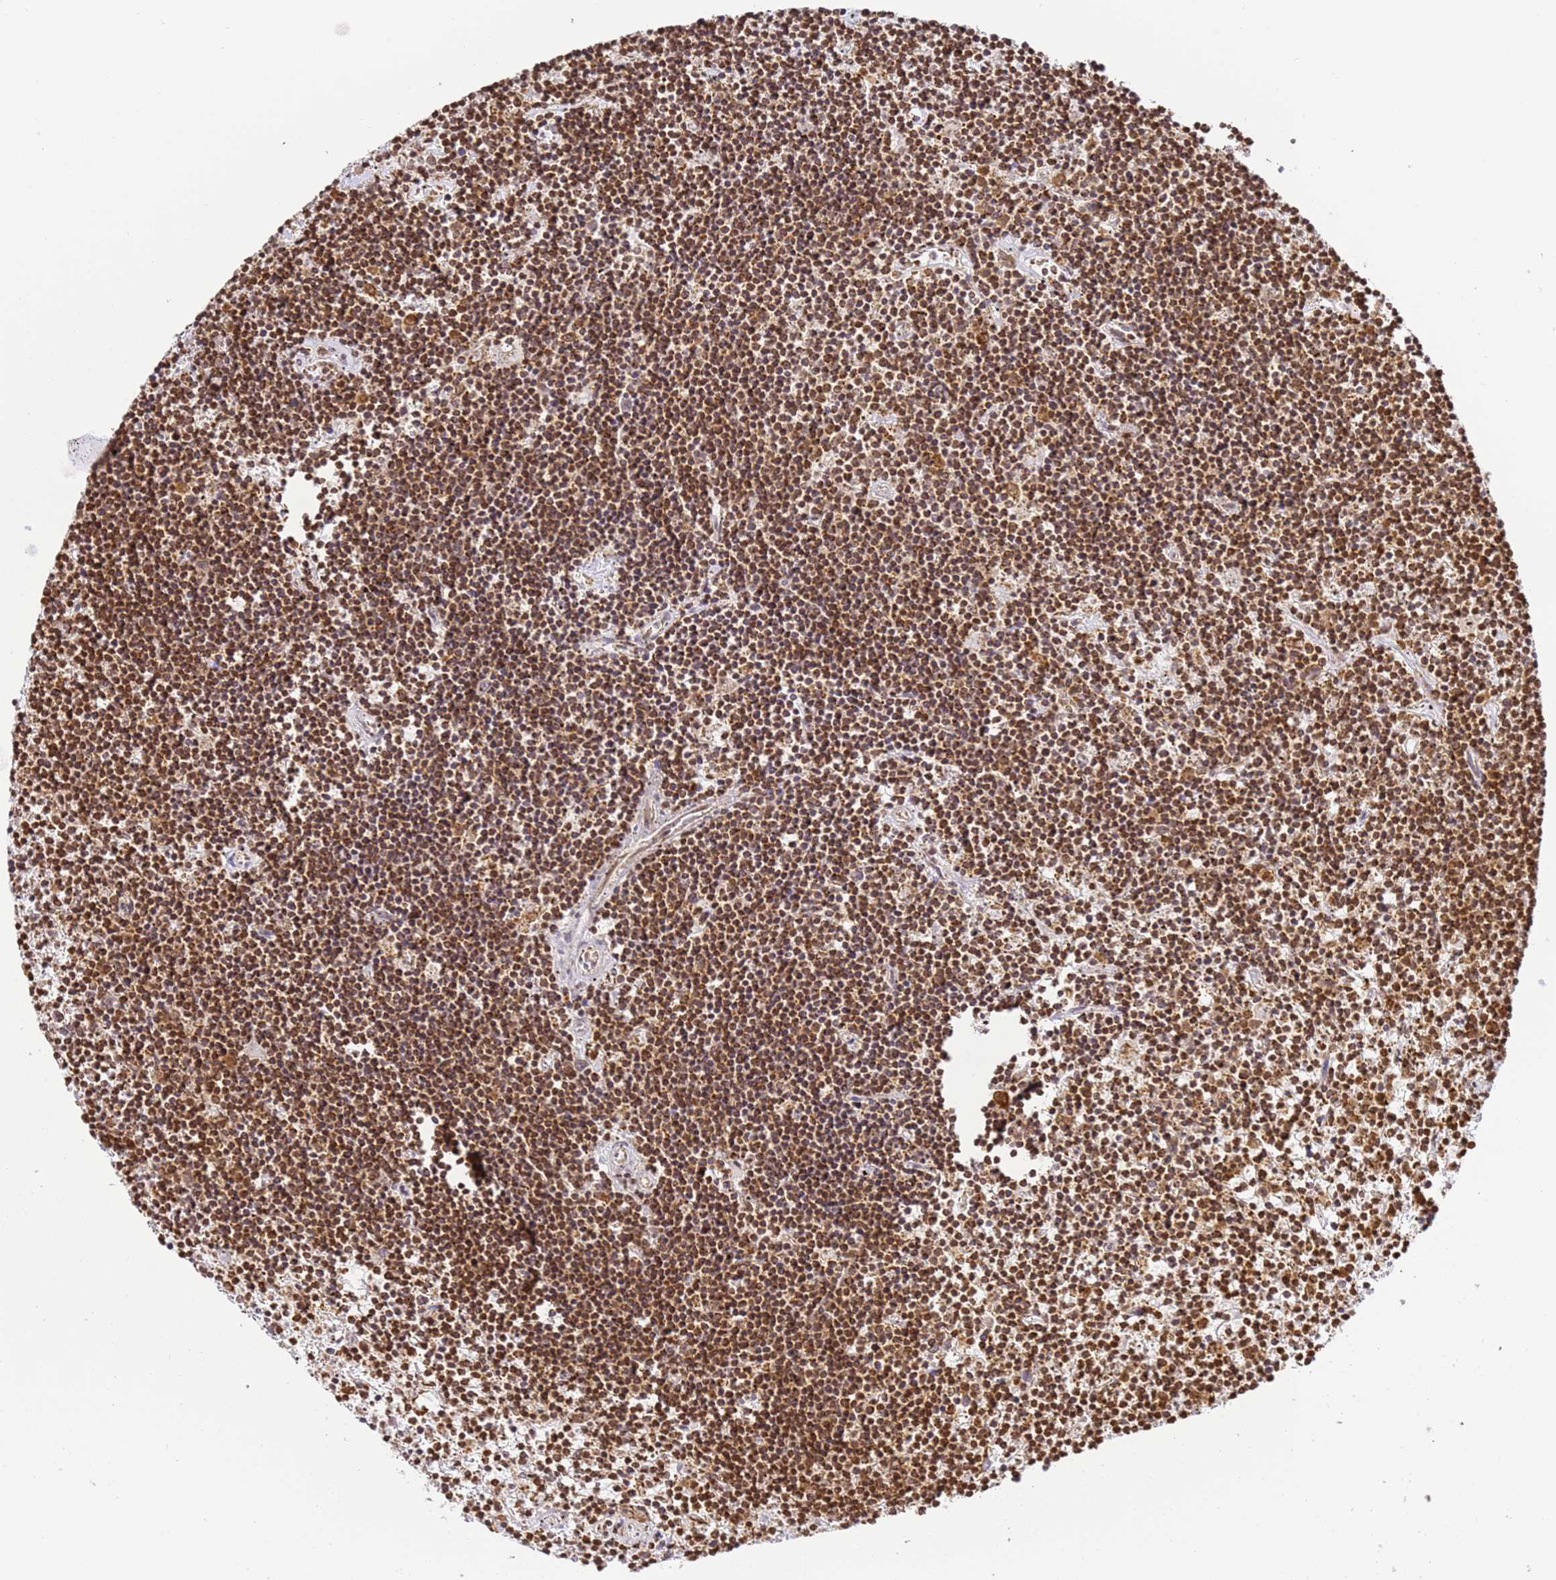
{"staining": {"intensity": "moderate", "quantity": ">75%", "location": "cytoplasmic/membranous"}, "tissue": "lymphoma", "cell_type": "Tumor cells", "image_type": "cancer", "snomed": [{"axis": "morphology", "description": "Malignant lymphoma, non-Hodgkin's type, Low grade"}, {"axis": "topography", "description": "Spleen"}], "caption": "IHC micrograph of neoplastic tissue: human lymphoma stained using immunohistochemistry displays medium levels of moderate protein expression localized specifically in the cytoplasmic/membranous of tumor cells, appearing as a cytoplasmic/membranous brown color.", "gene": "HSPE1", "patient": {"sex": "male", "age": 76}}